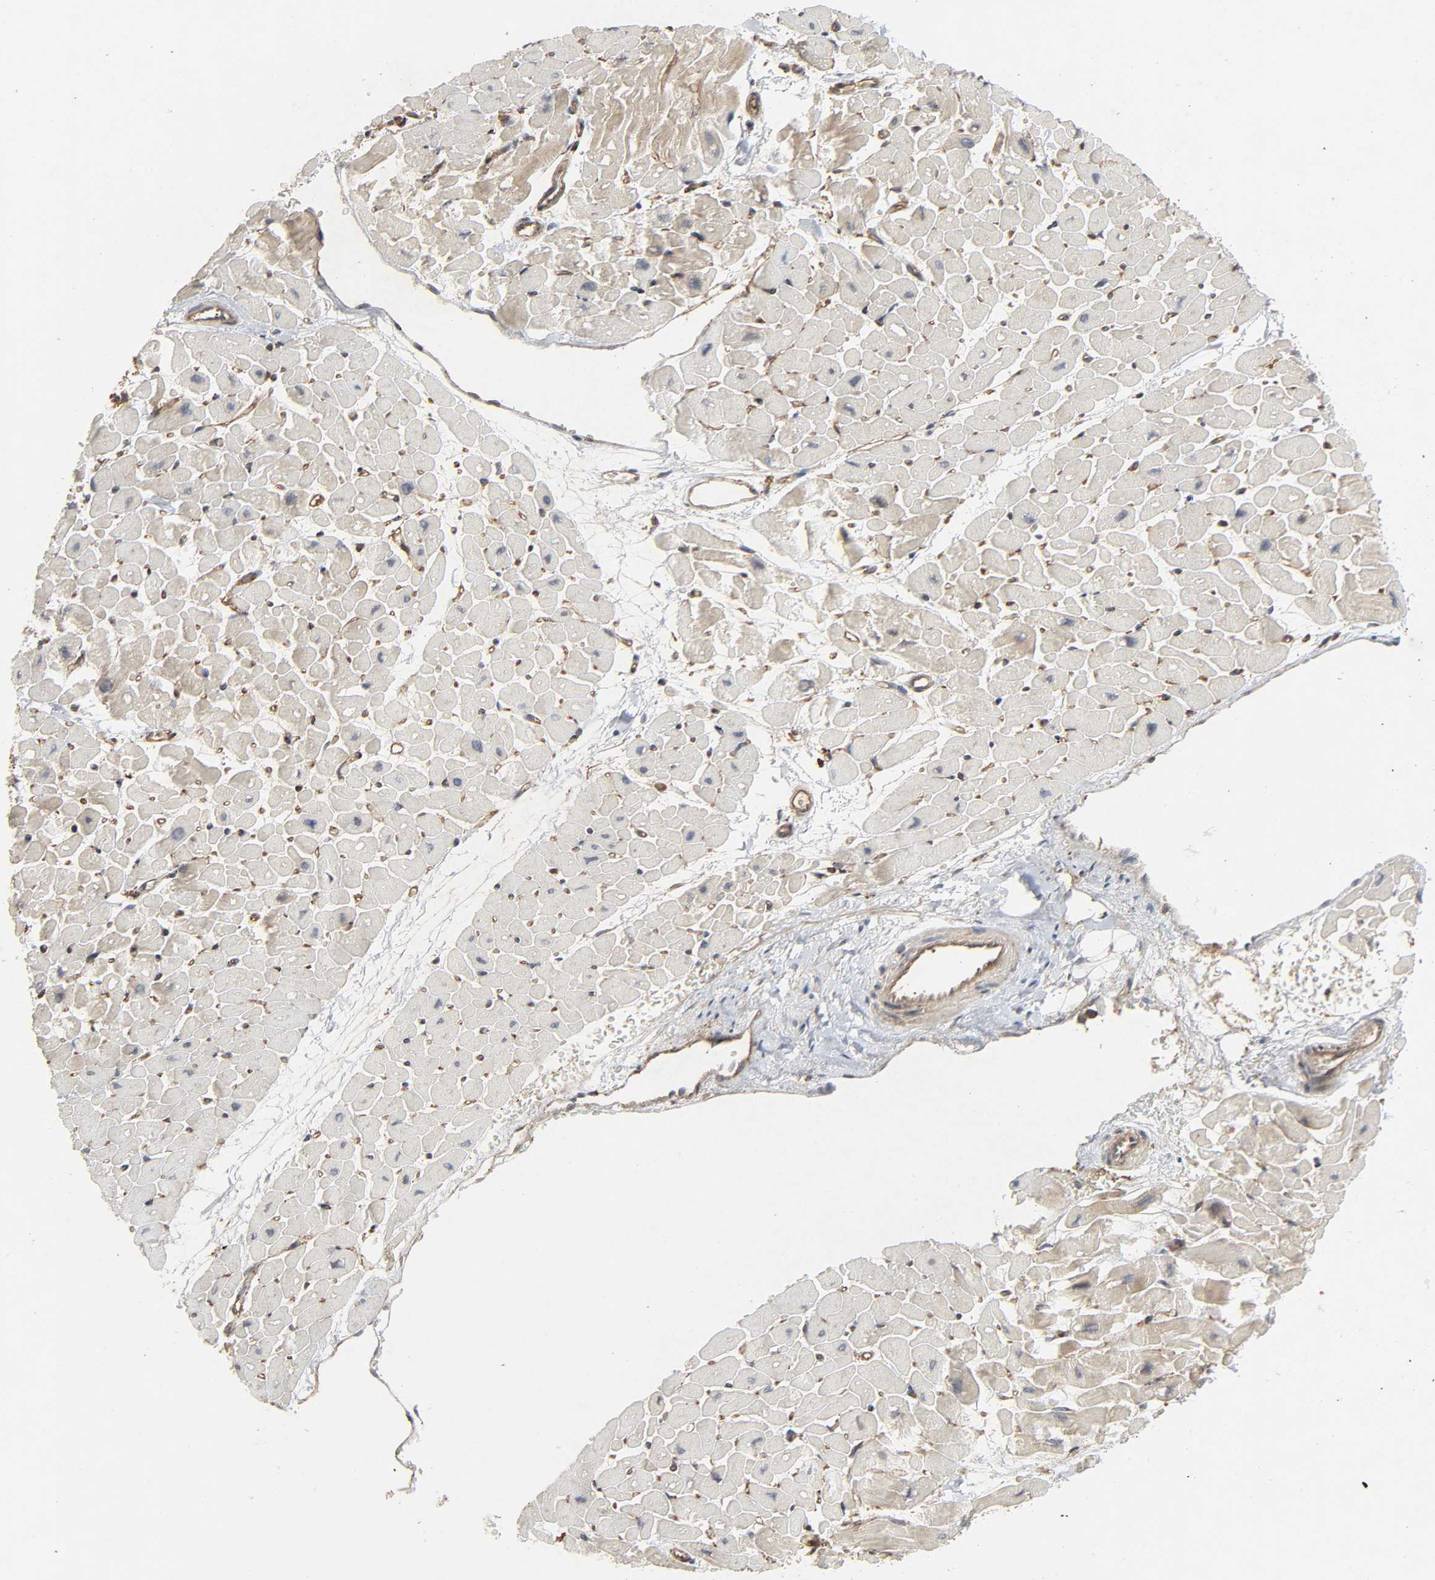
{"staining": {"intensity": "negative", "quantity": "none", "location": "none"}, "tissue": "heart muscle", "cell_type": "Cardiomyocytes", "image_type": "normal", "snomed": [{"axis": "morphology", "description": "Normal tissue, NOS"}, {"axis": "topography", "description": "Heart"}], "caption": "This image is of unremarkable heart muscle stained with immunohistochemistry (IHC) to label a protein in brown with the nuclei are counter-stained blue. There is no staining in cardiomyocytes.", "gene": "ADCY4", "patient": {"sex": "male", "age": 45}}